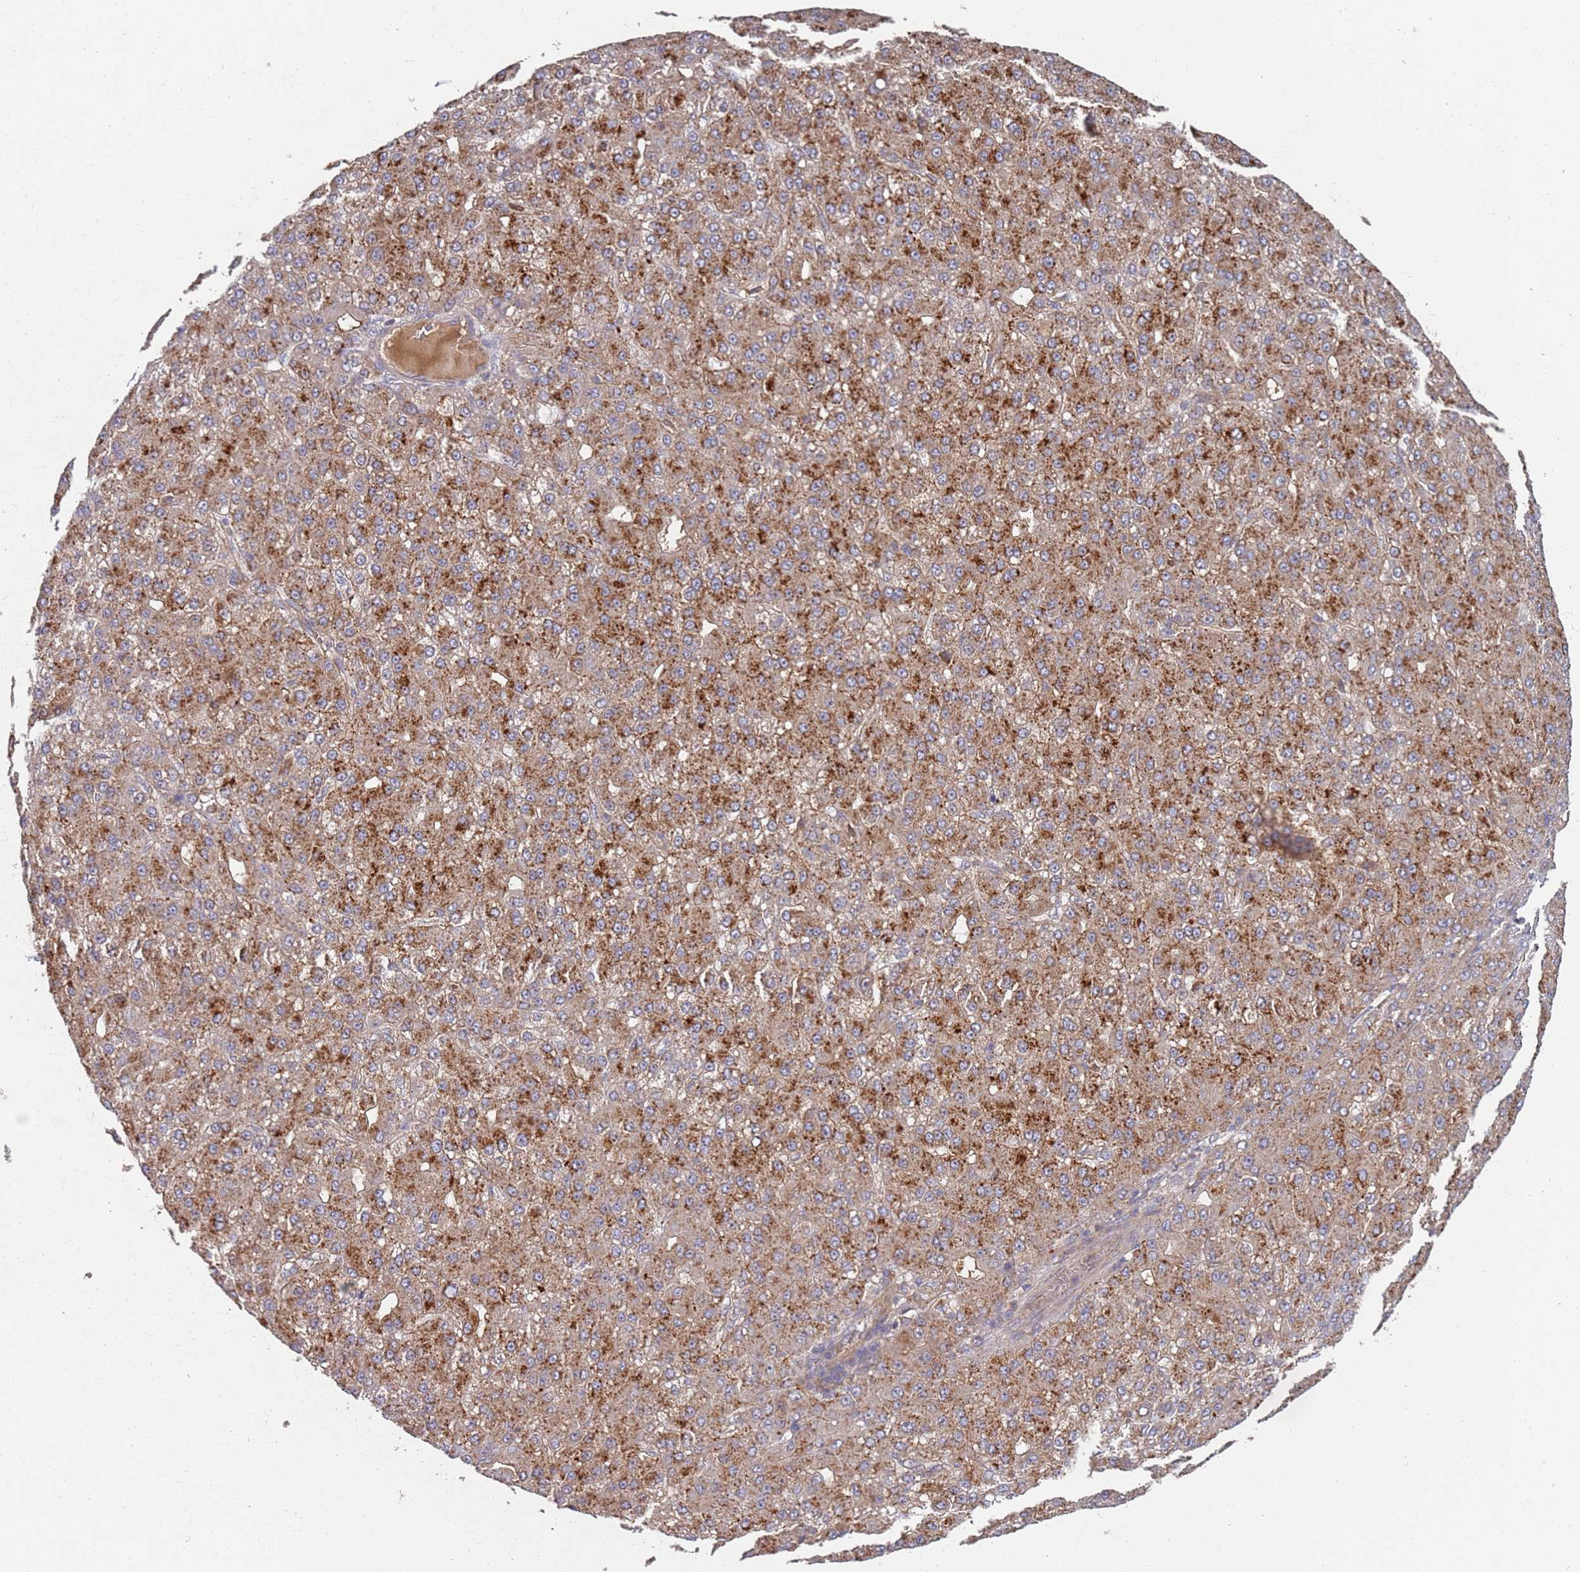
{"staining": {"intensity": "strong", "quantity": "25%-75%", "location": "cytoplasmic/membranous"}, "tissue": "liver cancer", "cell_type": "Tumor cells", "image_type": "cancer", "snomed": [{"axis": "morphology", "description": "Carcinoma, Hepatocellular, NOS"}, {"axis": "topography", "description": "Liver"}], "caption": "Immunohistochemistry image of human liver cancer (hepatocellular carcinoma) stained for a protein (brown), which demonstrates high levels of strong cytoplasmic/membranous staining in approximately 25%-75% of tumor cells.", "gene": "ABCB6", "patient": {"sex": "male", "age": 67}}